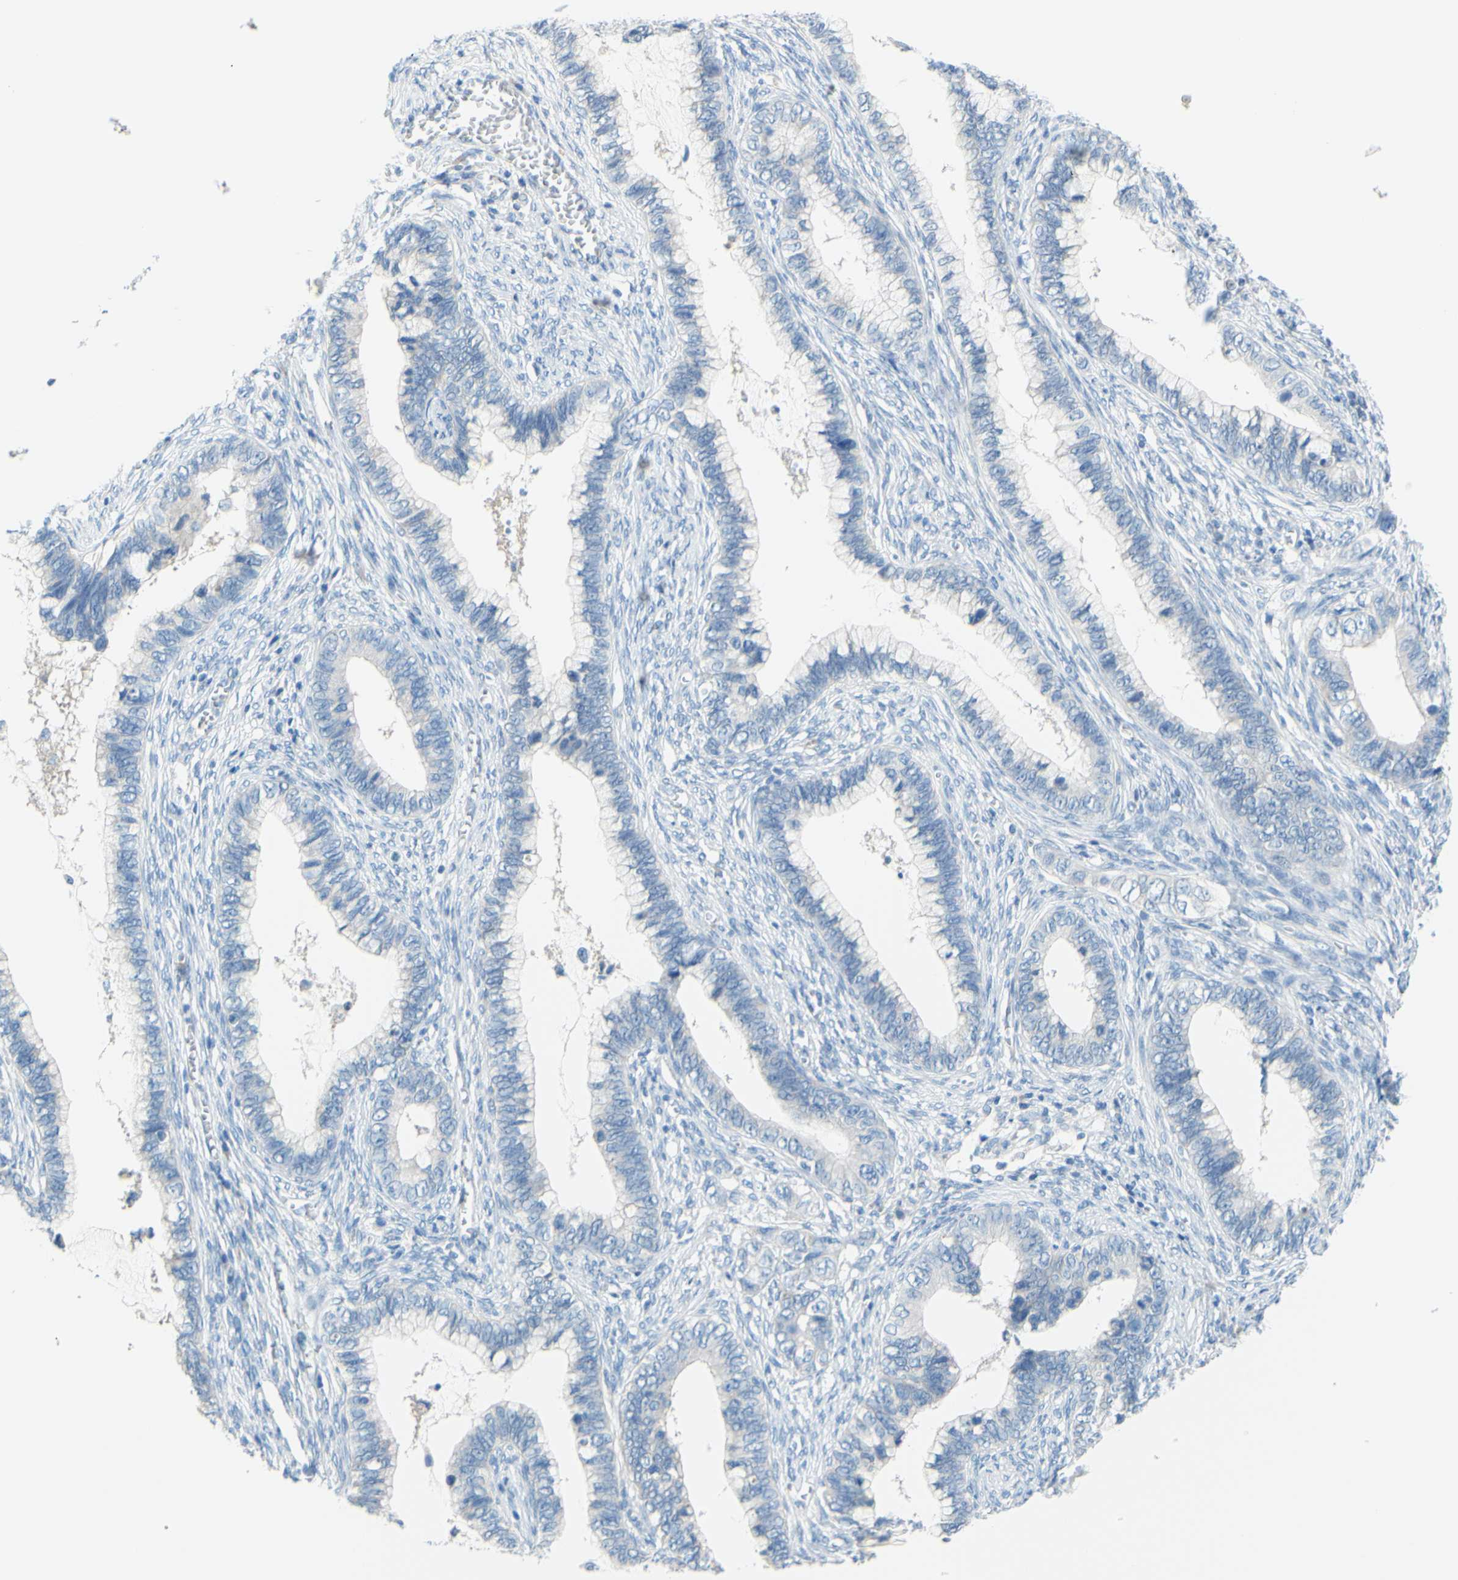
{"staining": {"intensity": "negative", "quantity": "none", "location": "none"}, "tissue": "cervical cancer", "cell_type": "Tumor cells", "image_type": "cancer", "snomed": [{"axis": "morphology", "description": "Adenocarcinoma, NOS"}, {"axis": "topography", "description": "Cervix"}], "caption": "Adenocarcinoma (cervical) was stained to show a protein in brown. There is no significant staining in tumor cells.", "gene": "SLC1A2", "patient": {"sex": "female", "age": 44}}